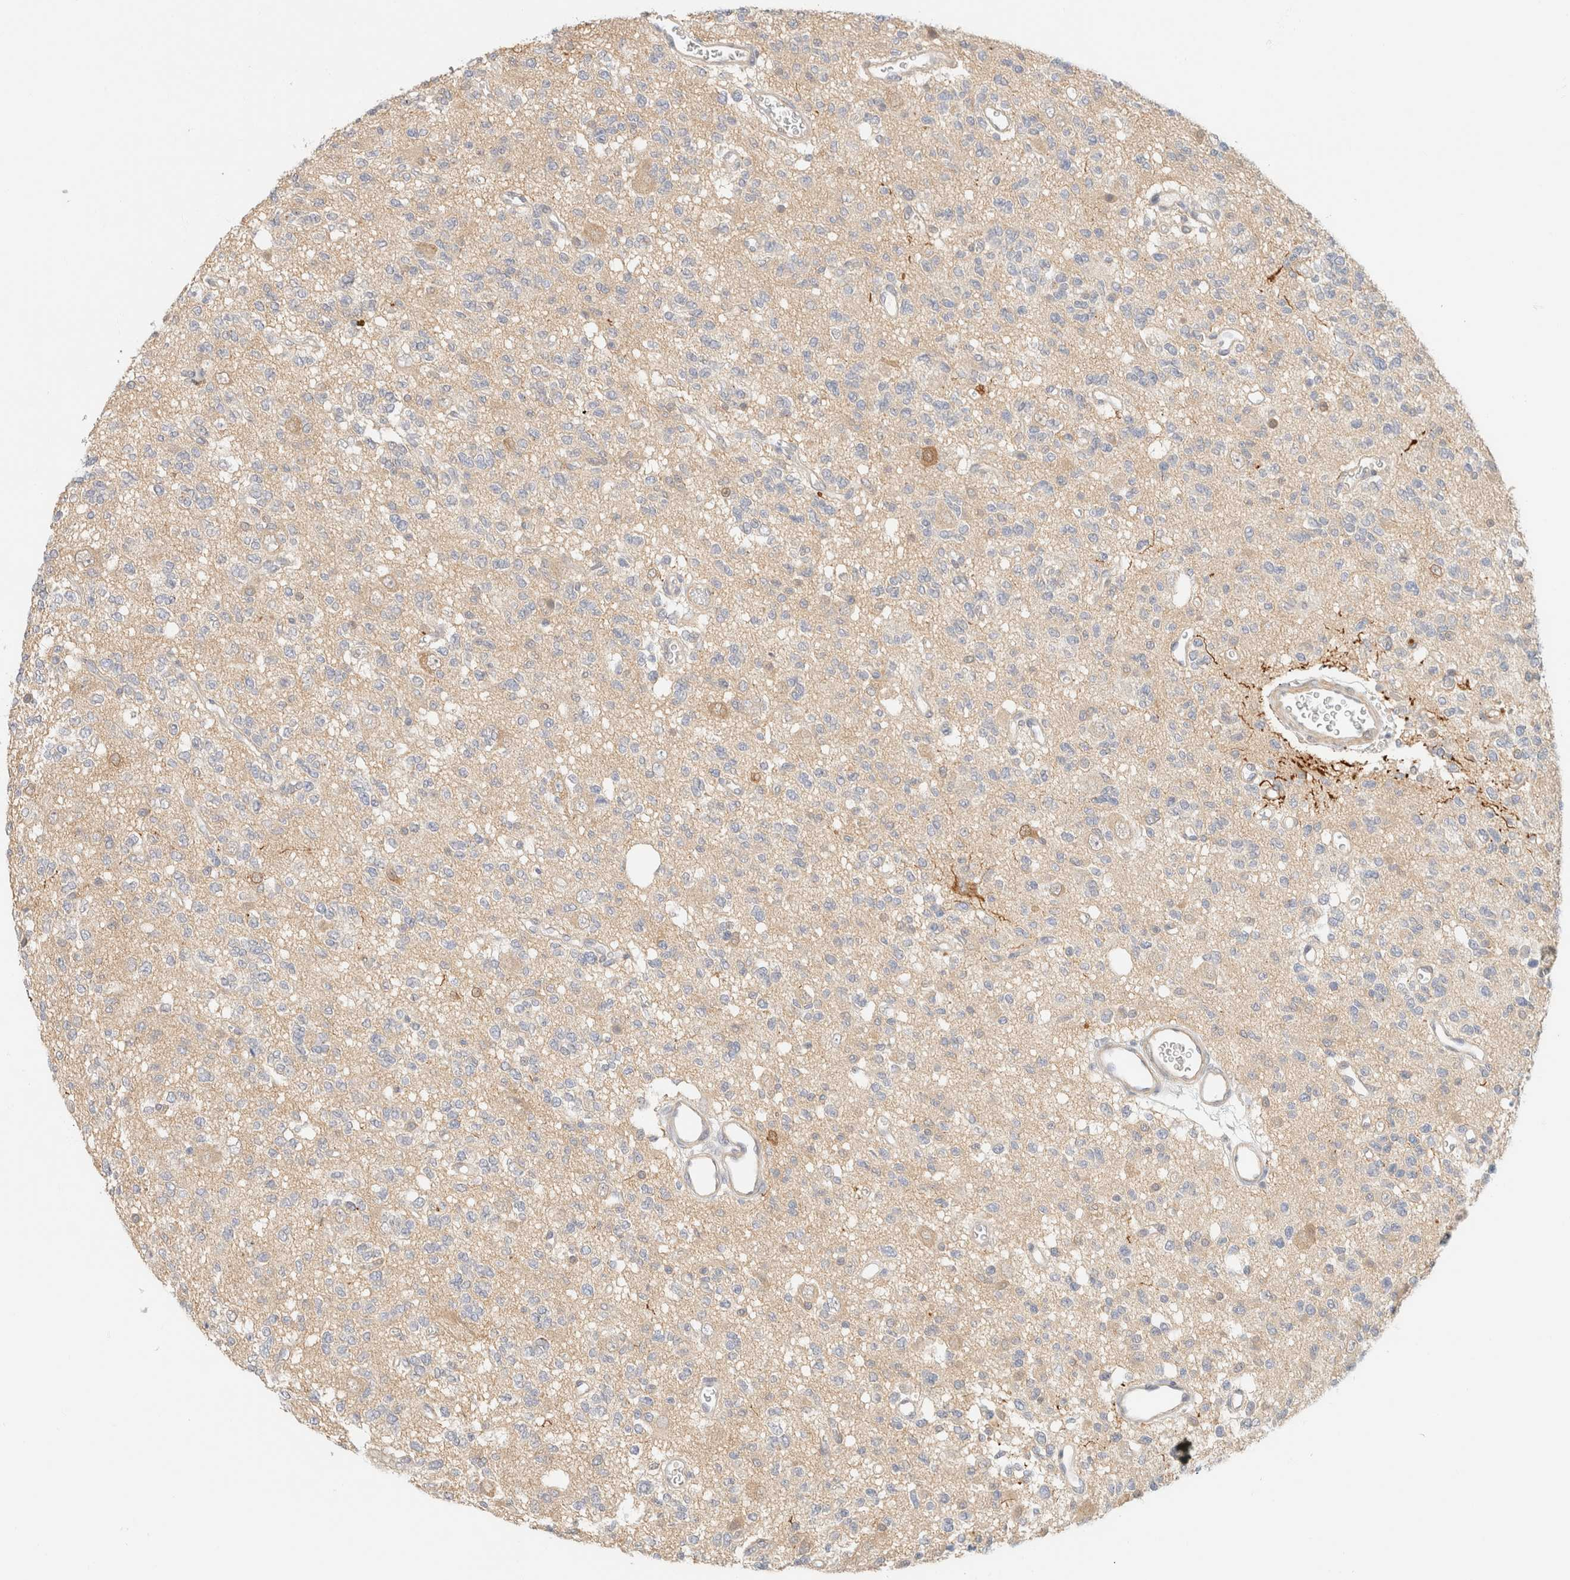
{"staining": {"intensity": "weak", "quantity": "<25%", "location": "cytoplasmic/membranous"}, "tissue": "glioma", "cell_type": "Tumor cells", "image_type": "cancer", "snomed": [{"axis": "morphology", "description": "Glioma, malignant, Low grade"}, {"axis": "topography", "description": "Brain"}], "caption": "The photomicrograph exhibits no staining of tumor cells in glioma. The staining was performed using DAB to visualize the protein expression in brown, while the nuclei were stained in blue with hematoxylin (Magnification: 20x).", "gene": "GPI", "patient": {"sex": "male", "age": 38}}